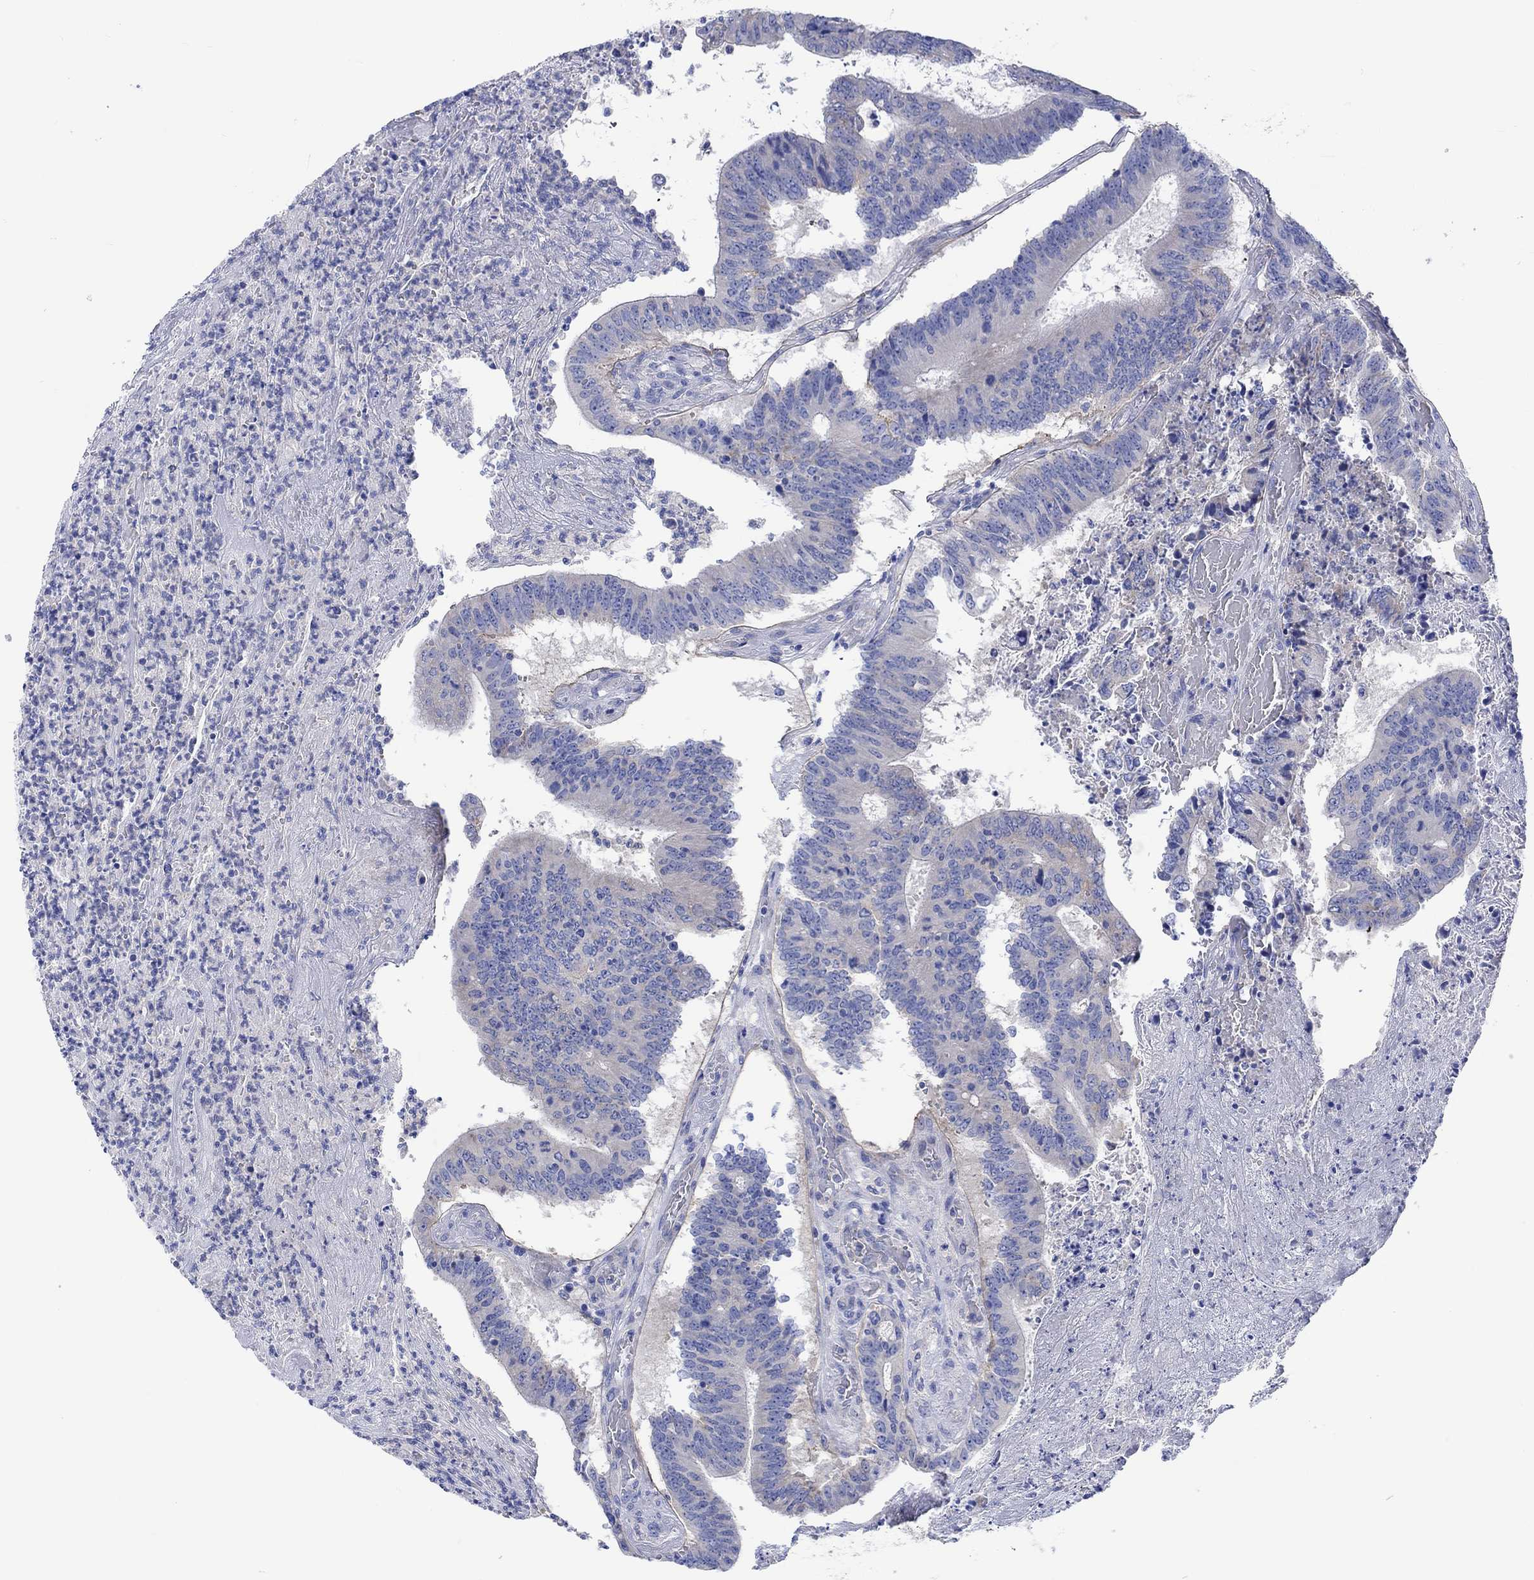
{"staining": {"intensity": "negative", "quantity": "none", "location": "none"}, "tissue": "colorectal cancer", "cell_type": "Tumor cells", "image_type": "cancer", "snomed": [{"axis": "morphology", "description": "Adenocarcinoma, NOS"}, {"axis": "topography", "description": "Colon"}], "caption": "This micrograph is of colorectal cancer (adenocarcinoma) stained with immunohistochemistry (IHC) to label a protein in brown with the nuclei are counter-stained blue. There is no staining in tumor cells.", "gene": "REEP6", "patient": {"sex": "female", "age": 70}}